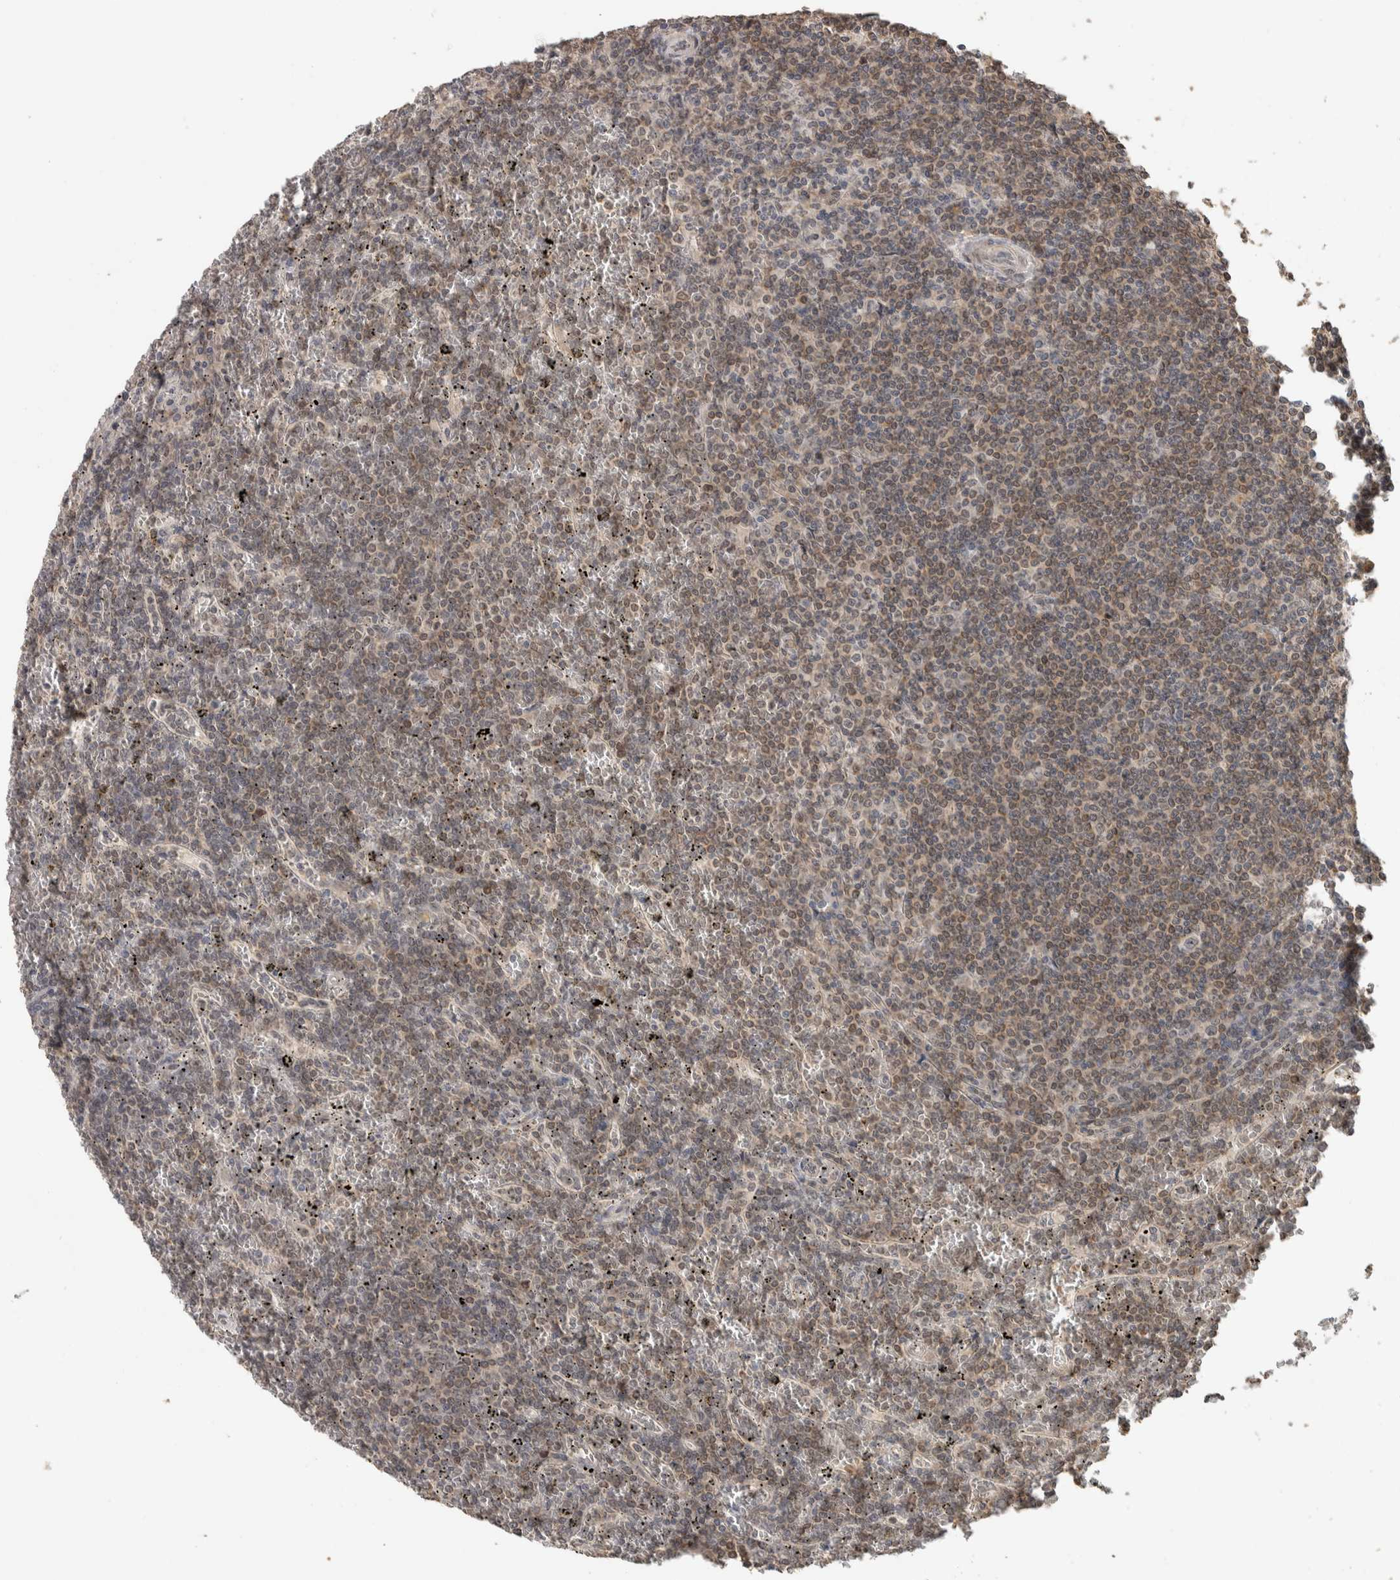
{"staining": {"intensity": "weak", "quantity": "25%-75%", "location": "nuclear"}, "tissue": "lymphoma", "cell_type": "Tumor cells", "image_type": "cancer", "snomed": [{"axis": "morphology", "description": "Malignant lymphoma, non-Hodgkin's type, Low grade"}, {"axis": "topography", "description": "Spleen"}], "caption": "Protein expression analysis of human malignant lymphoma, non-Hodgkin's type (low-grade) reveals weak nuclear staining in approximately 25%-75% of tumor cells. (IHC, brightfield microscopy, high magnification).", "gene": "CYSRT1", "patient": {"sex": "female", "age": 19}}